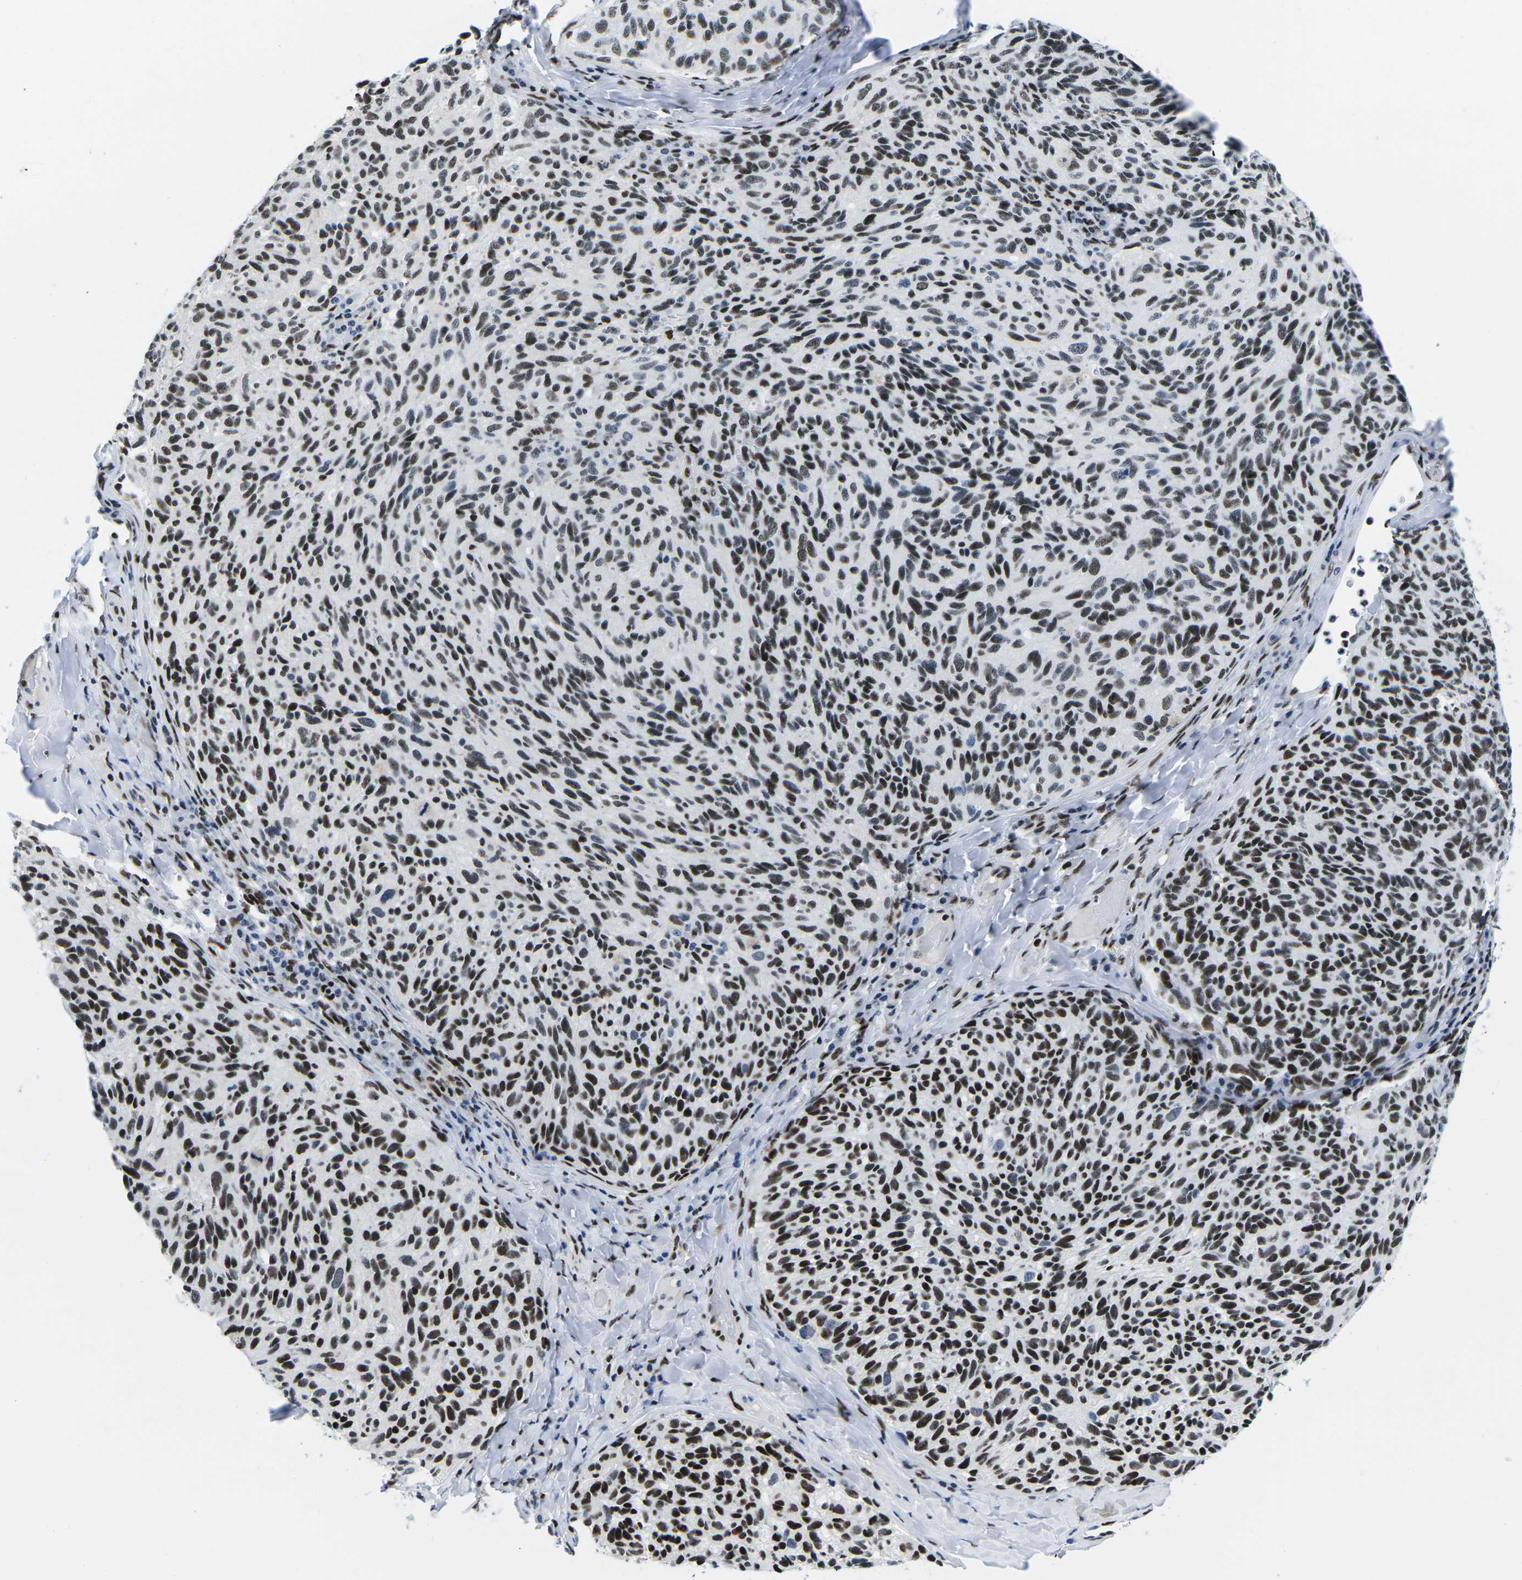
{"staining": {"intensity": "strong", "quantity": "25%-75%", "location": "nuclear"}, "tissue": "melanoma", "cell_type": "Tumor cells", "image_type": "cancer", "snomed": [{"axis": "morphology", "description": "Malignant melanoma, NOS"}, {"axis": "topography", "description": "Skin"}], "caption": "Protein staining of melanoma tissue displays strong nuclear positivity in approximately 25%-75% of tumor cells.", "gene": "ATF1", "patient": {"sex": "female", "age": 73}}